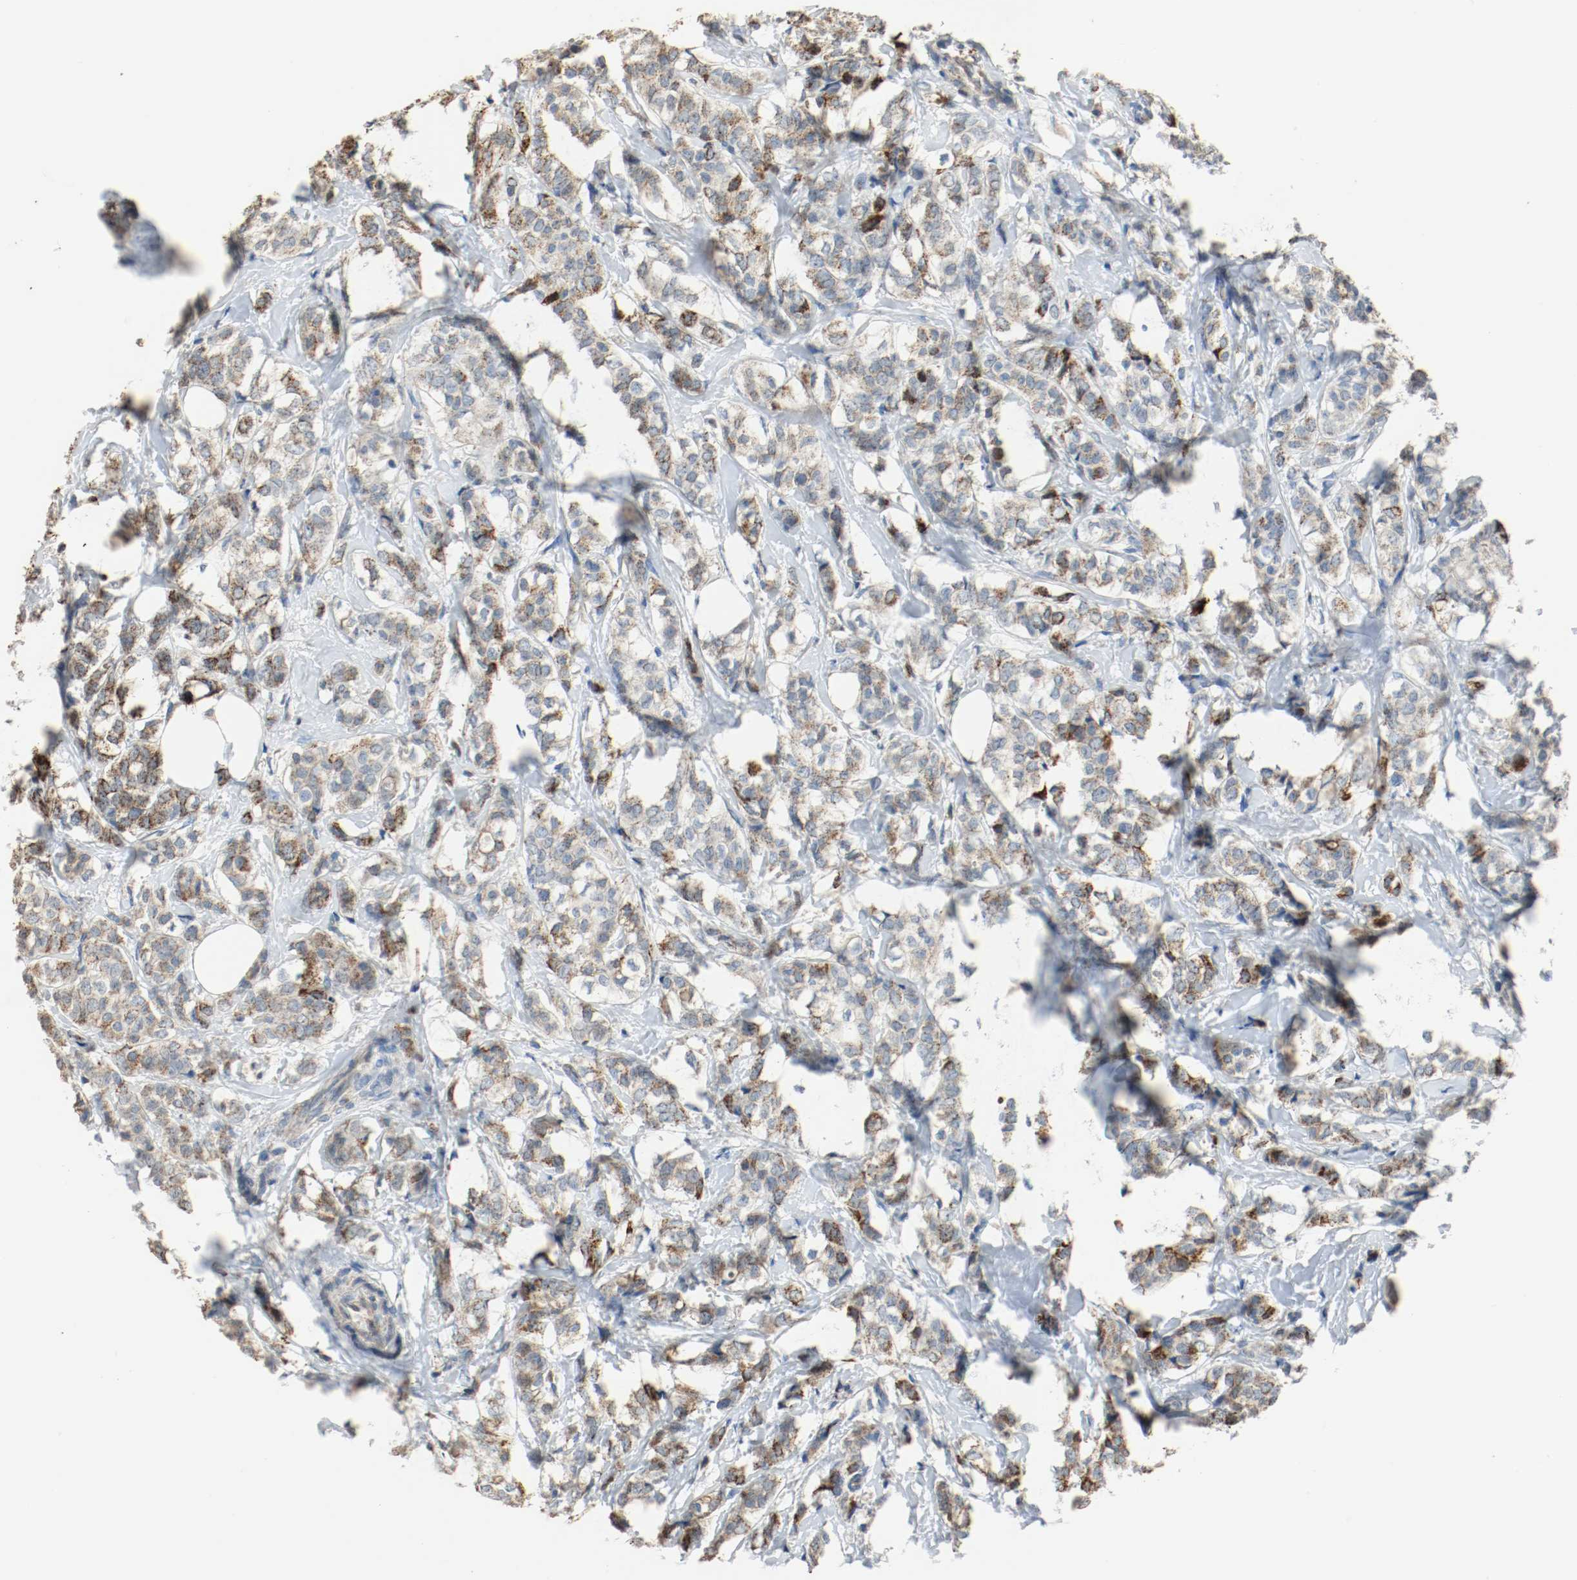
{"staining": {"intensity": "strong", "quantity": ">75%", "location": "cytoplasmic/membranous"}, "tissue": "breast cancer", "cell_type": "Tumor cells", "image_type": "cancer", "snomed": [{"axis": "morphology", "description": "Lobular carcinoma"}, {"axis": "topography", "description": "Breast"}], "caption": "Immunohistochemistry of human breast lobular carcinoma shows high levels of strong cytoplasmic/membranous positivity in approximately >75% of tumor cells.", "gene": "ALDH4A1", "patient": {"sex": "female", "age": 60}}